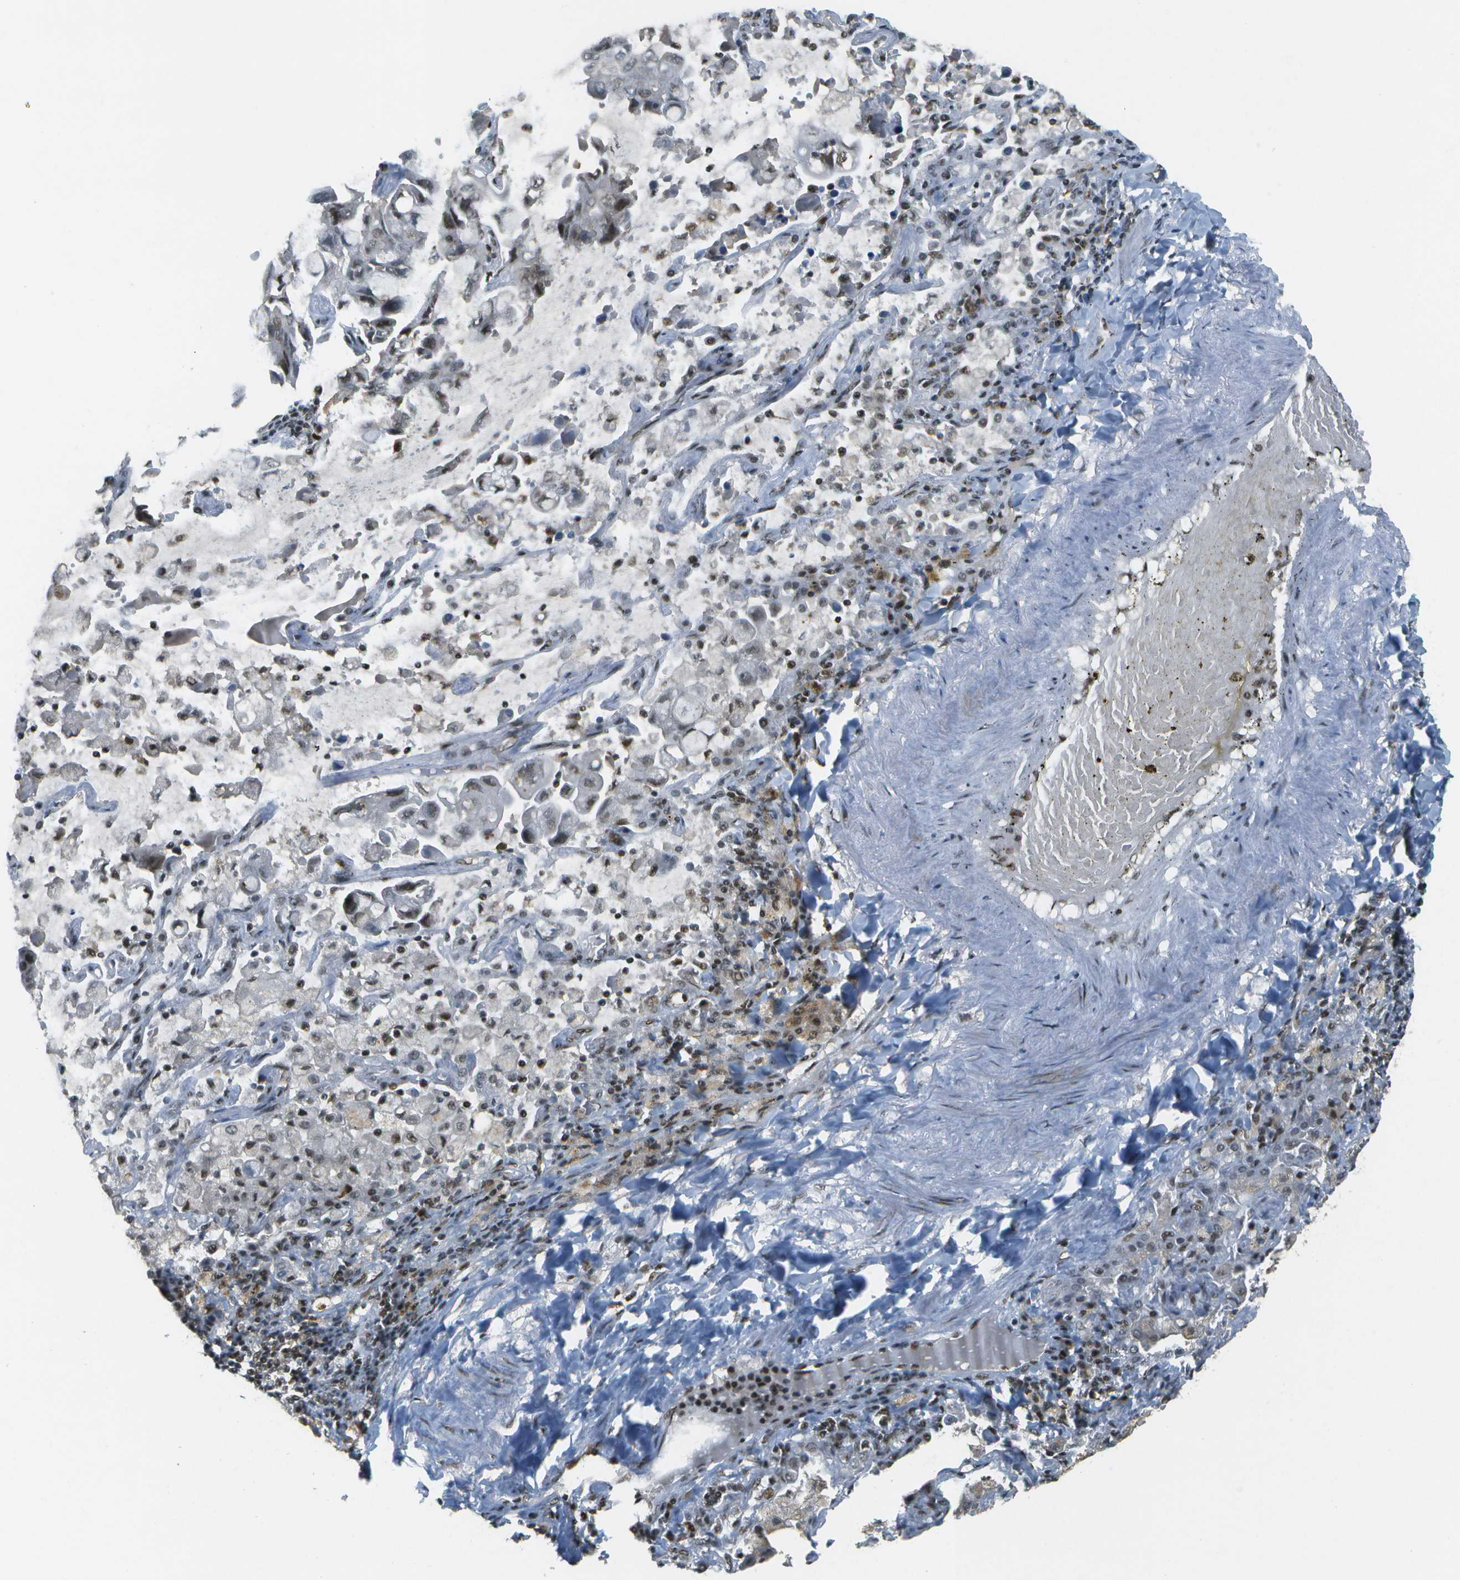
{"staining": {"intensity": "weak", "quantity": "<25%", "location": "nuclear"}, "tissue": "lung cancer", "cell_type": "Tumor cells", "image_type": "cancer", "snomed": [{"axis": "morphology", "description": "Adenocarcinoma, NOS"}, {"axis": "topography", "description": "Lung"}], "caption": "Immunohistochemistry (IHC) photomicrograph of lung cancer (adenocarcinoma) stained for a protein (brown), which shows no positivity in tumor cells.", "gene": "IRF7", "patient": {"sex": "male", "age": 64}}